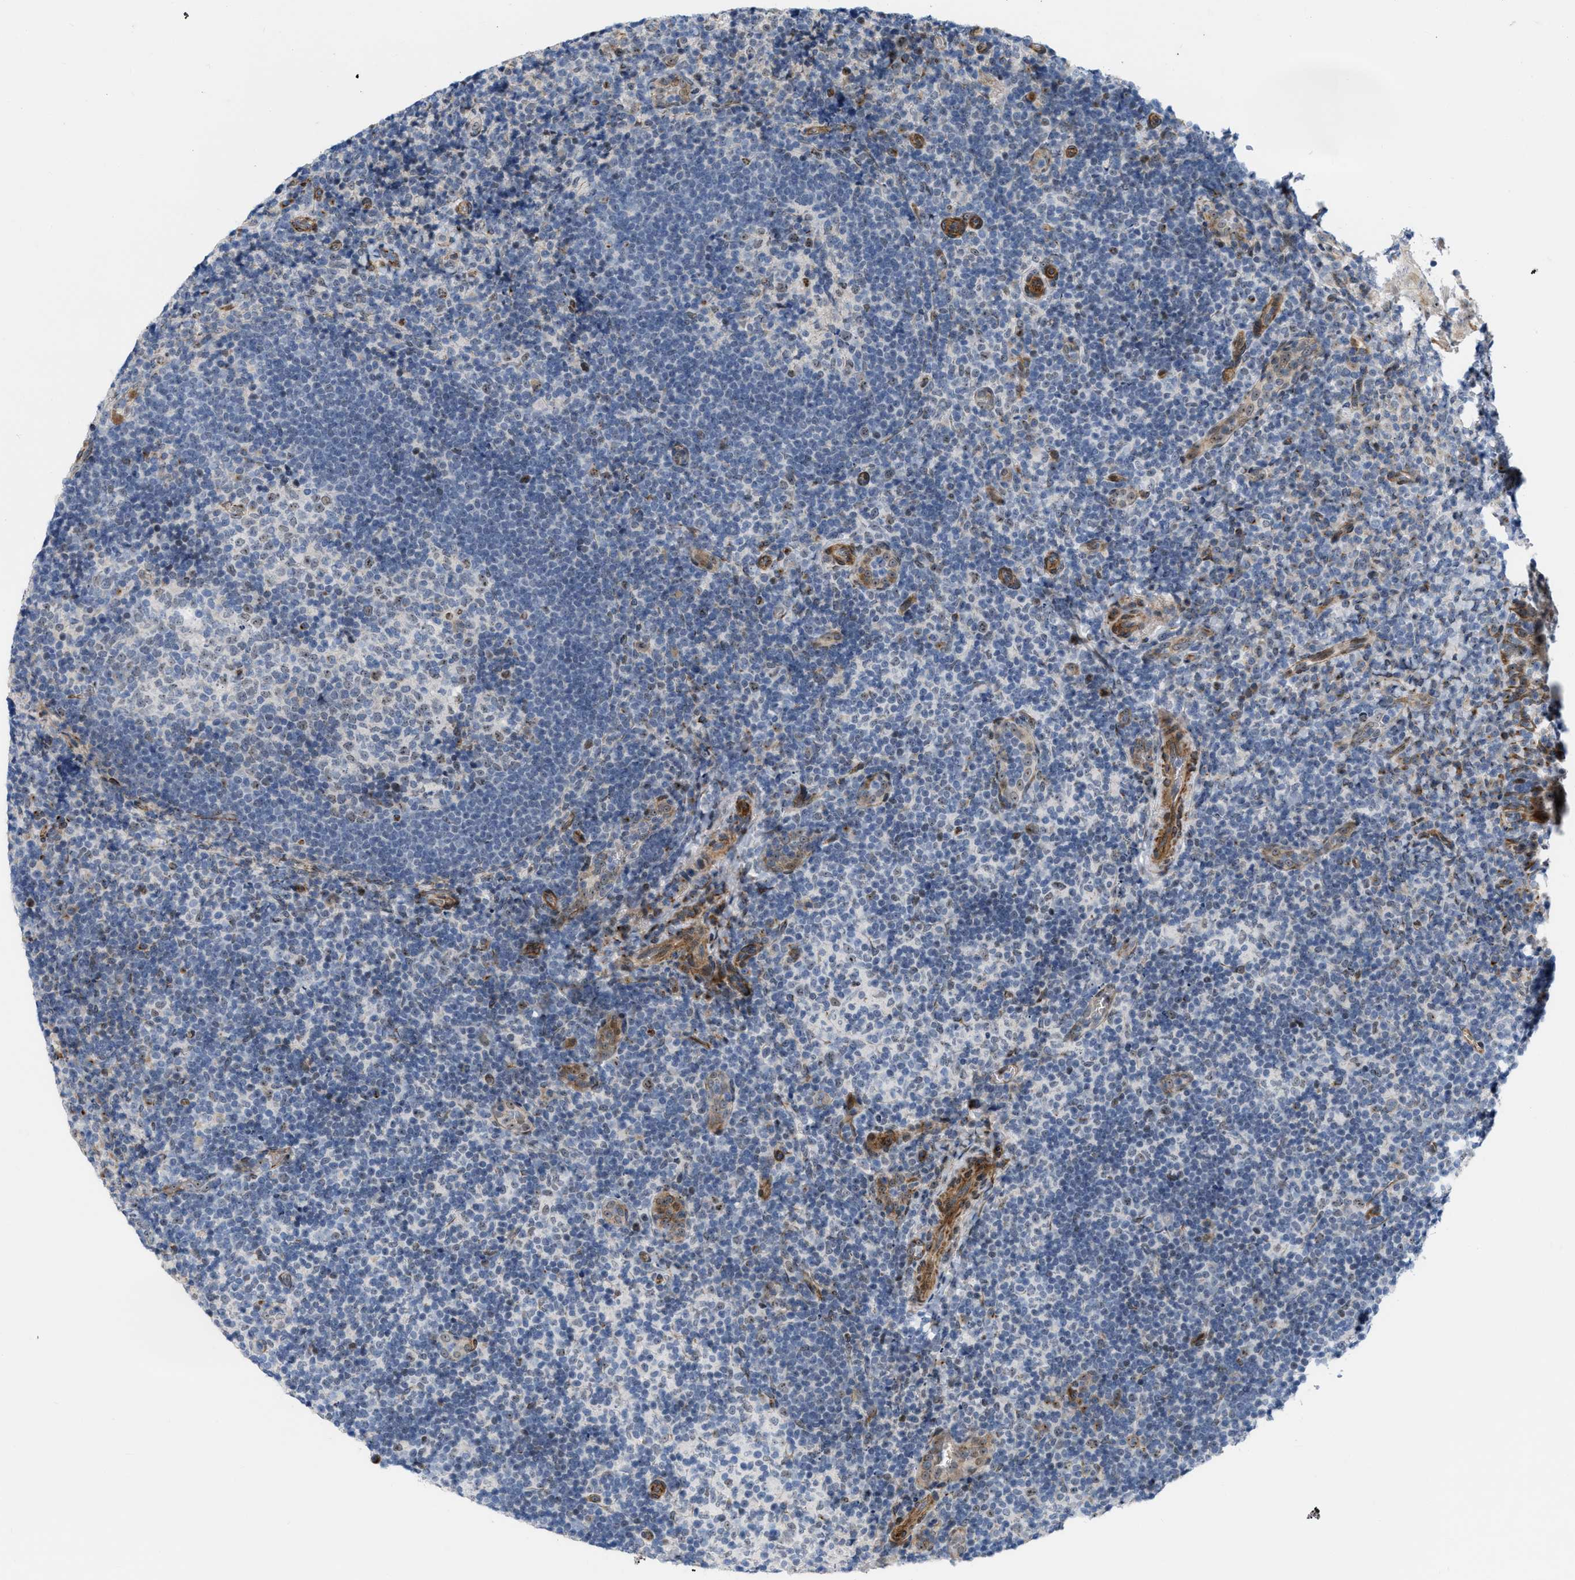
{"staining": {"intensity": "weak", "quantity": "25%-75%", "location": "nuclear"}, "tissue": "tonsil", "cell_type": "Germinal center cells", "image_type": "normal", "snomed": [{"axis": "morphology", "description": "Normal tissue, NOS"}, {"axis": "topography", "description": "Tonsil"}], "caption": "Tonsil stained for a protein (brown) exhibits weak nuclear positive expression in about 25%-75% of germinal center cells.", "gene": "POLR1F", "patient": {"sex": "male", "age": 37}}